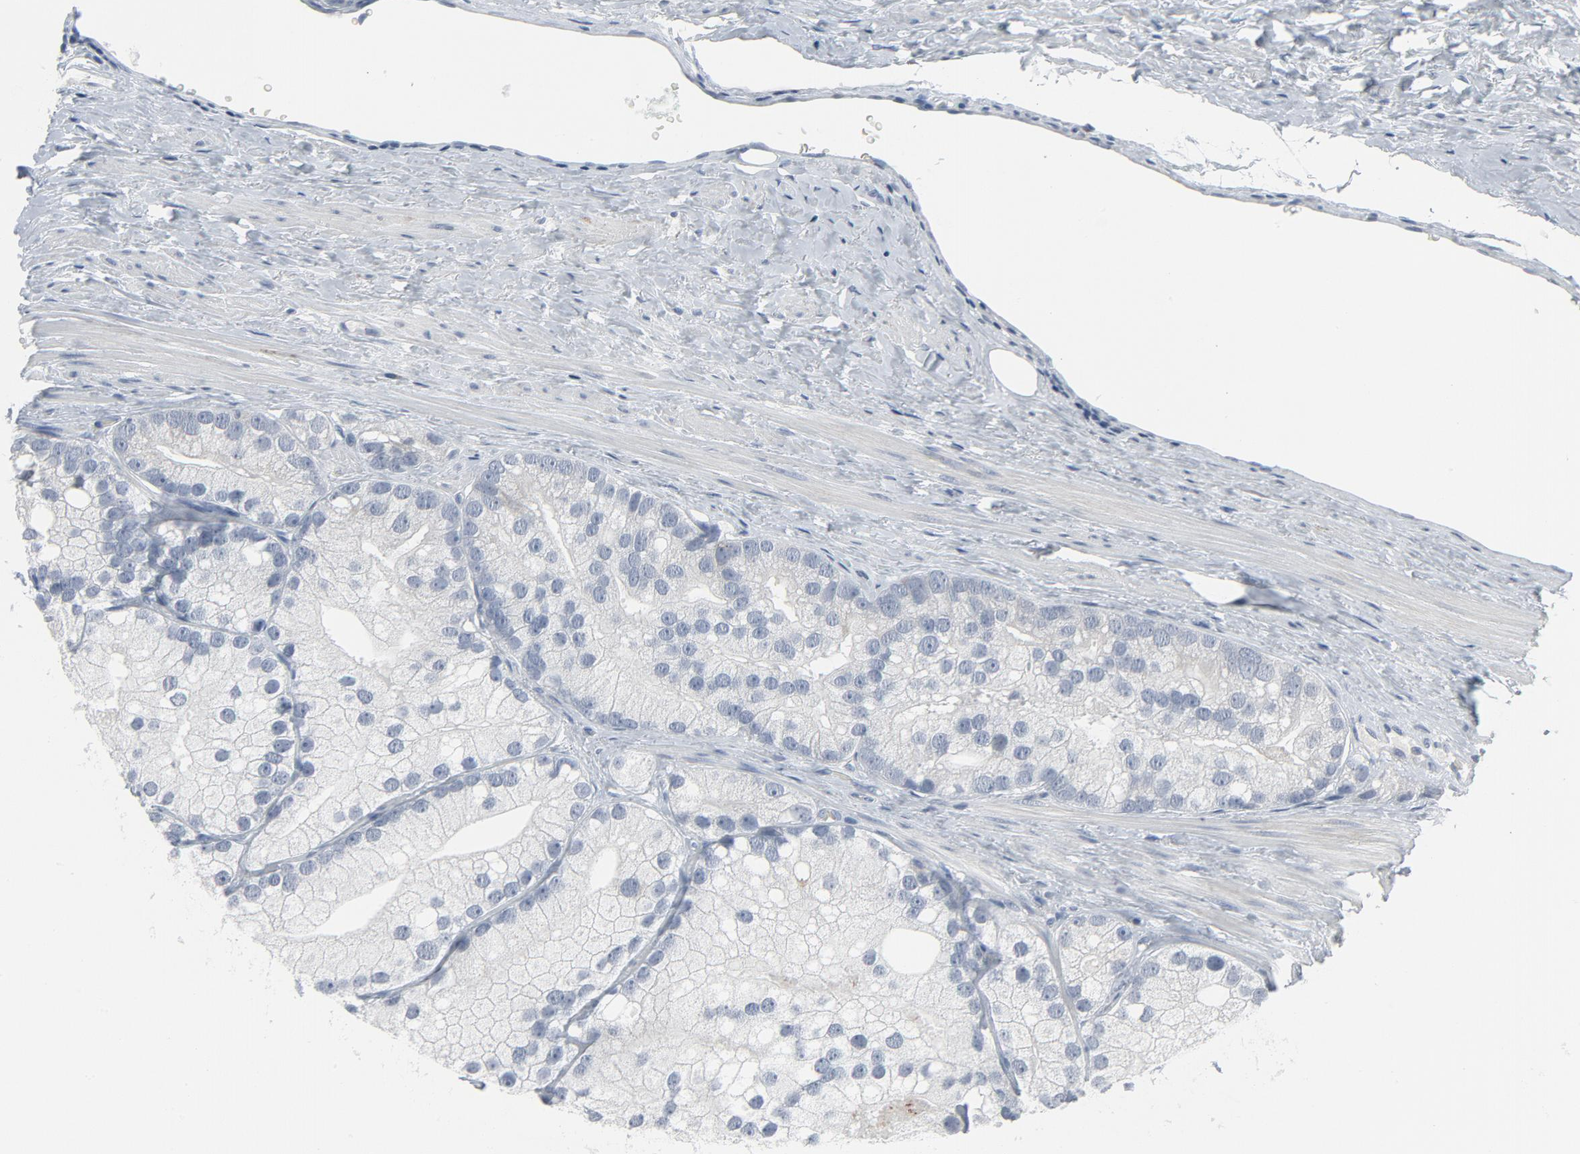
{"staining": {"intensity": "negative", "quantity": "none", "location": "none"}, "tissue": "prostate cancer", "cell_type": "Tumor cells", "image_type": "cancer", "snomed": [{"axis": "morphology", "description": "Adenocarcinoma, Low grade"}, {"axis": "topography", "description": "Prostate"}], "caption": "Tumor cells show no significant staining in adenocarcinoma (low-grade) (prostate).", "gene": "GPX2", "patient": {"sex": "male", "age": 69}}